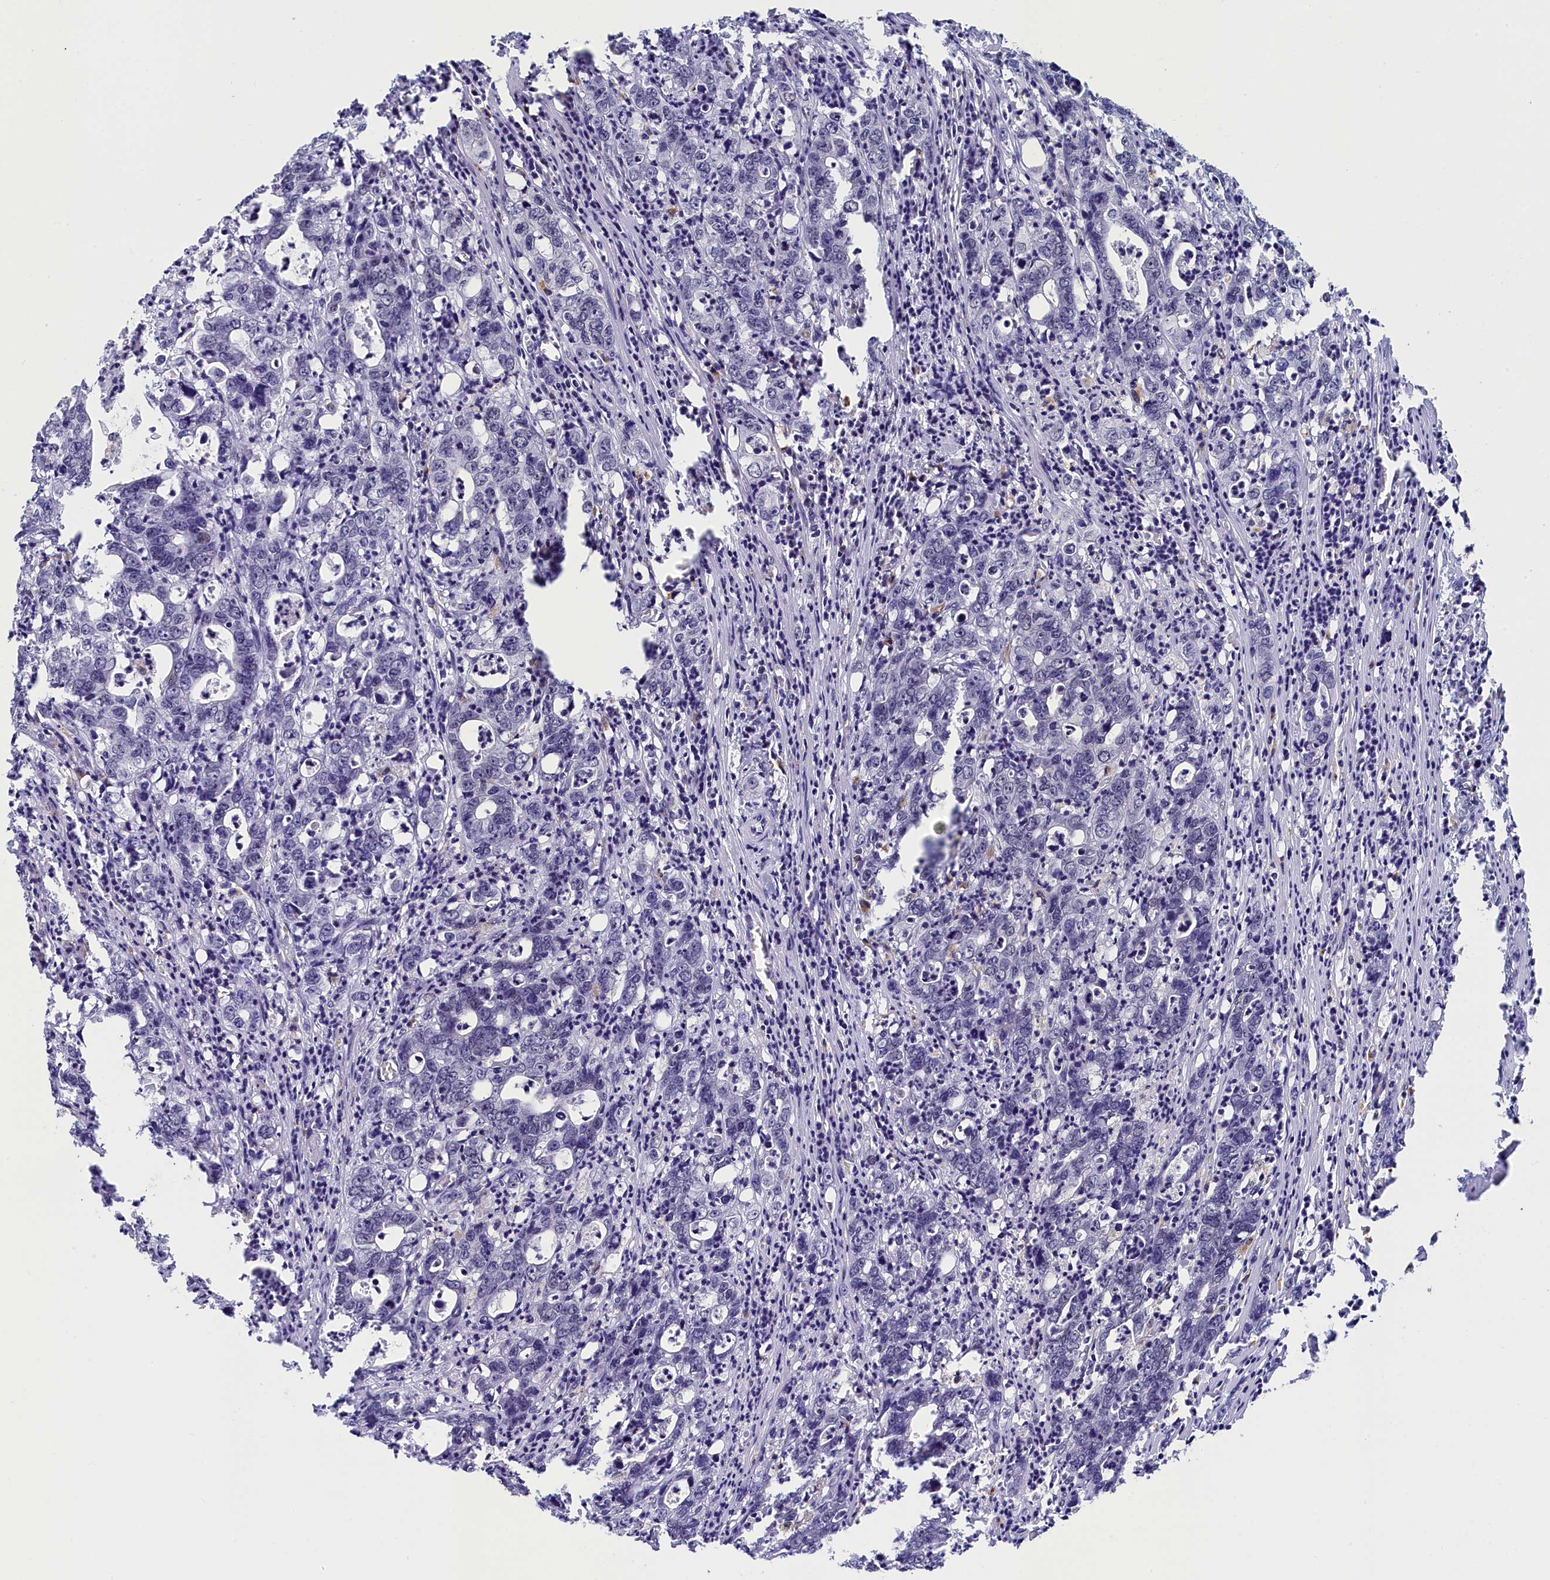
{"staining": {"intensity": "negative", "quantity": "none", "location": "none"}, "tissue": "colorectal cancer", "cell_type": "Tumor cells", "image_type": "cancer", "snomed": [{"axis": "morphology", "description": "Adenocarcinoma, NOS"}, {"axis": "topography", "description": "Colon"}], "caption": "The micrograph demonstrates no staining of tumor cells in colorectal cancer.", "gene": "INTS14", "patient": {"sex": "female", "age": 75}}